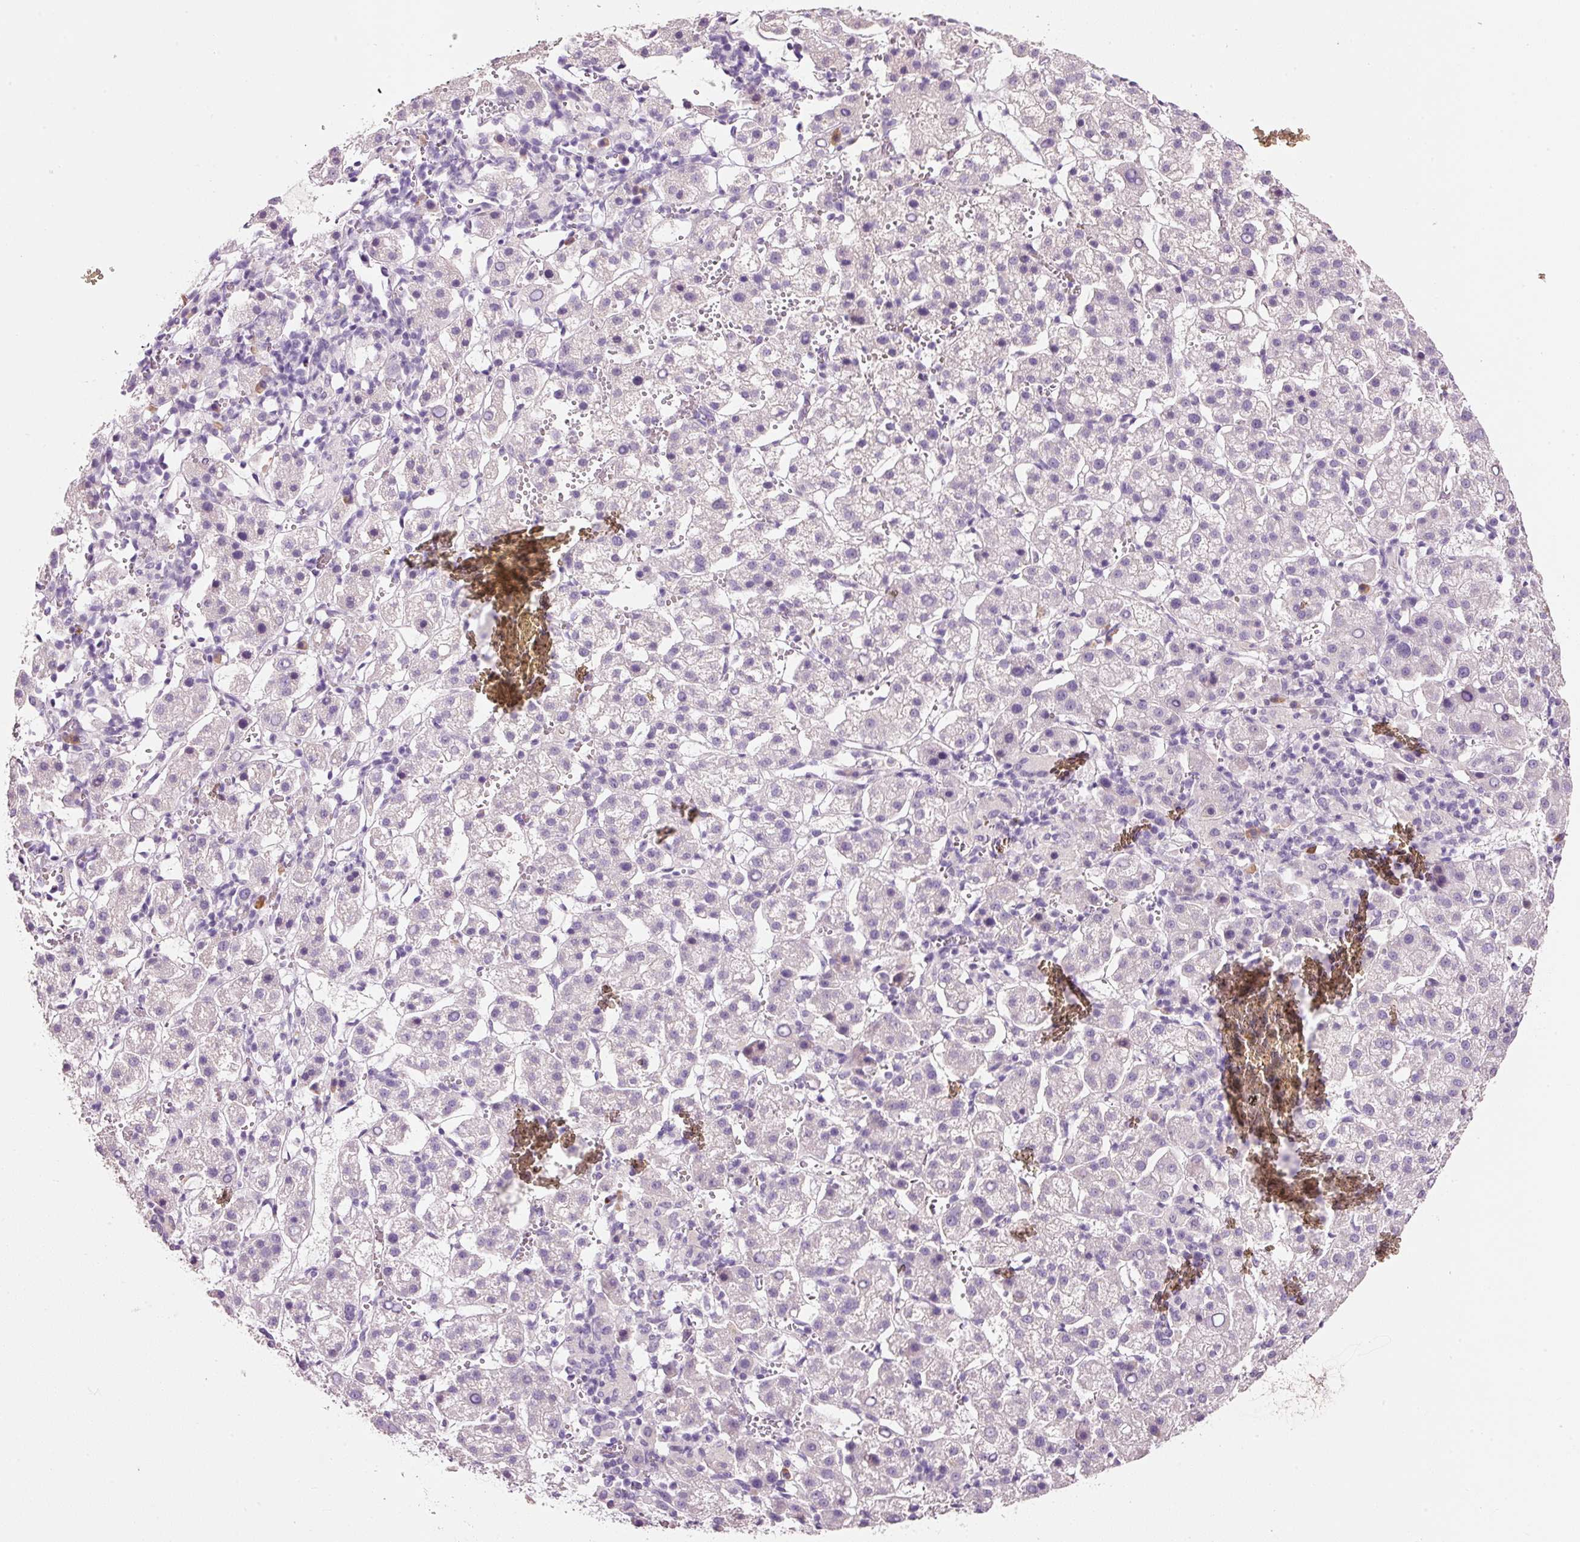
{"staining": {"intensity": "negative", "quantity": "none", "location": "none"}, "tissue": "liver cancer", "cell_type": "Tumor cells", "image_type": "cancer", "snomed": [{"axis": "morphology", "description": "Carcinoma, Hepatocellular, NOS"}, {"axis": "topography", "description": "Liver"}], "caption": "This is a micrograph of immunohistochemistry (IHC) staining of hepatocellular carcinoma (liver), which shows no expression in tumor cells.", "gene": "TENT5C", "patient": {"sex": "female", "age": 58}}